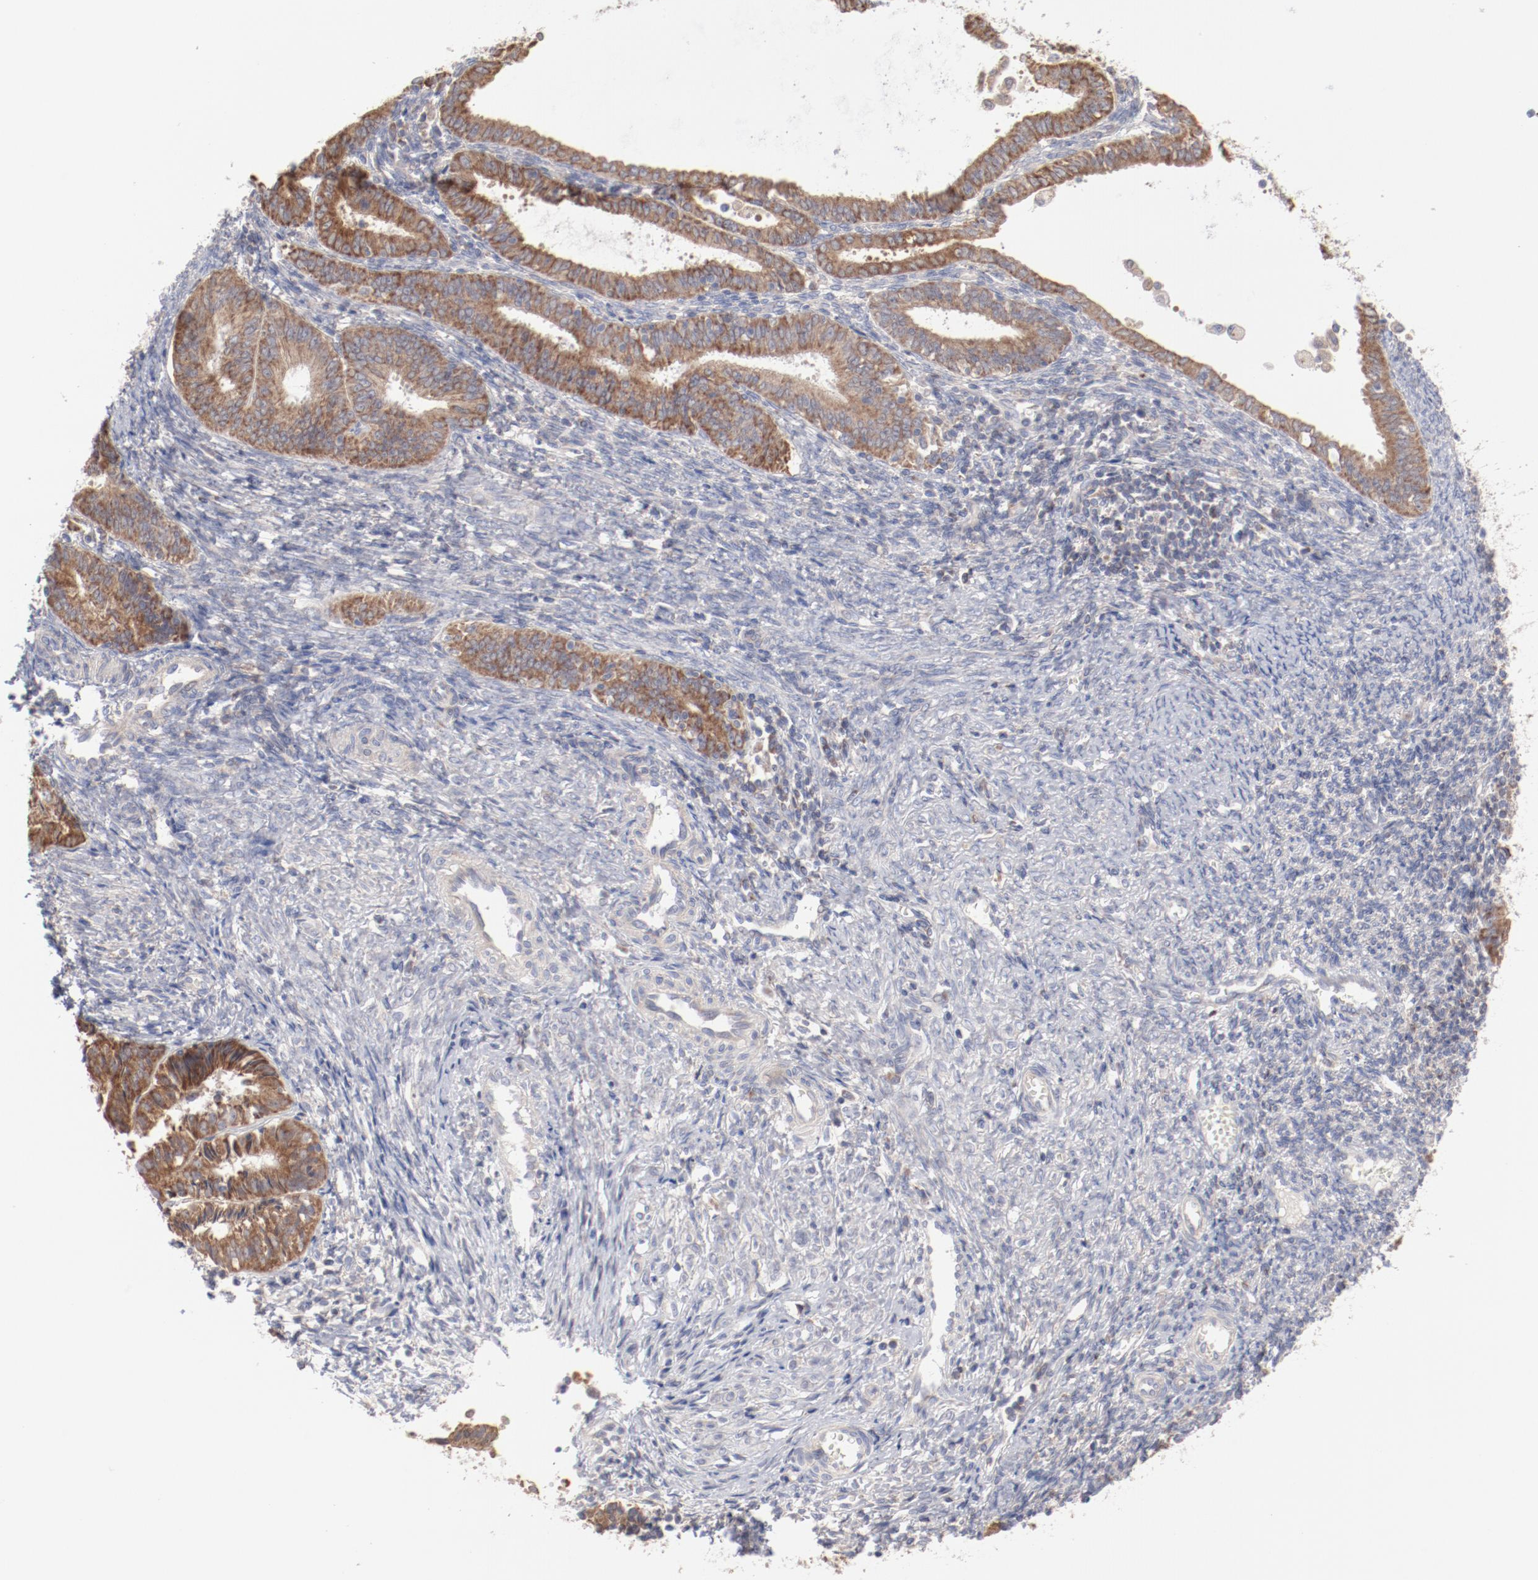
{"staining": {"intensity": "moderate", "quantity": ">75%", "location": "cytoplasmic/membranous"}, "tissue": "endometrial cancer", "cell_type": "Tumor cells", "image_type": "cancer", "snomed": [{"axis": "morphology", "description": "Adenocarcinoma, NOS"}, {"axis": "topography", "description": "Endometrium"}], "caption": "An image showing moderate cytoplasmic/membranous positivity in approximately >75% of tumor cells in endometrial cancer, as visualized by brown immunohistochemical staining.", "gene": "PPFIBP2", "patient": {"sex": "female", "age": 42}}